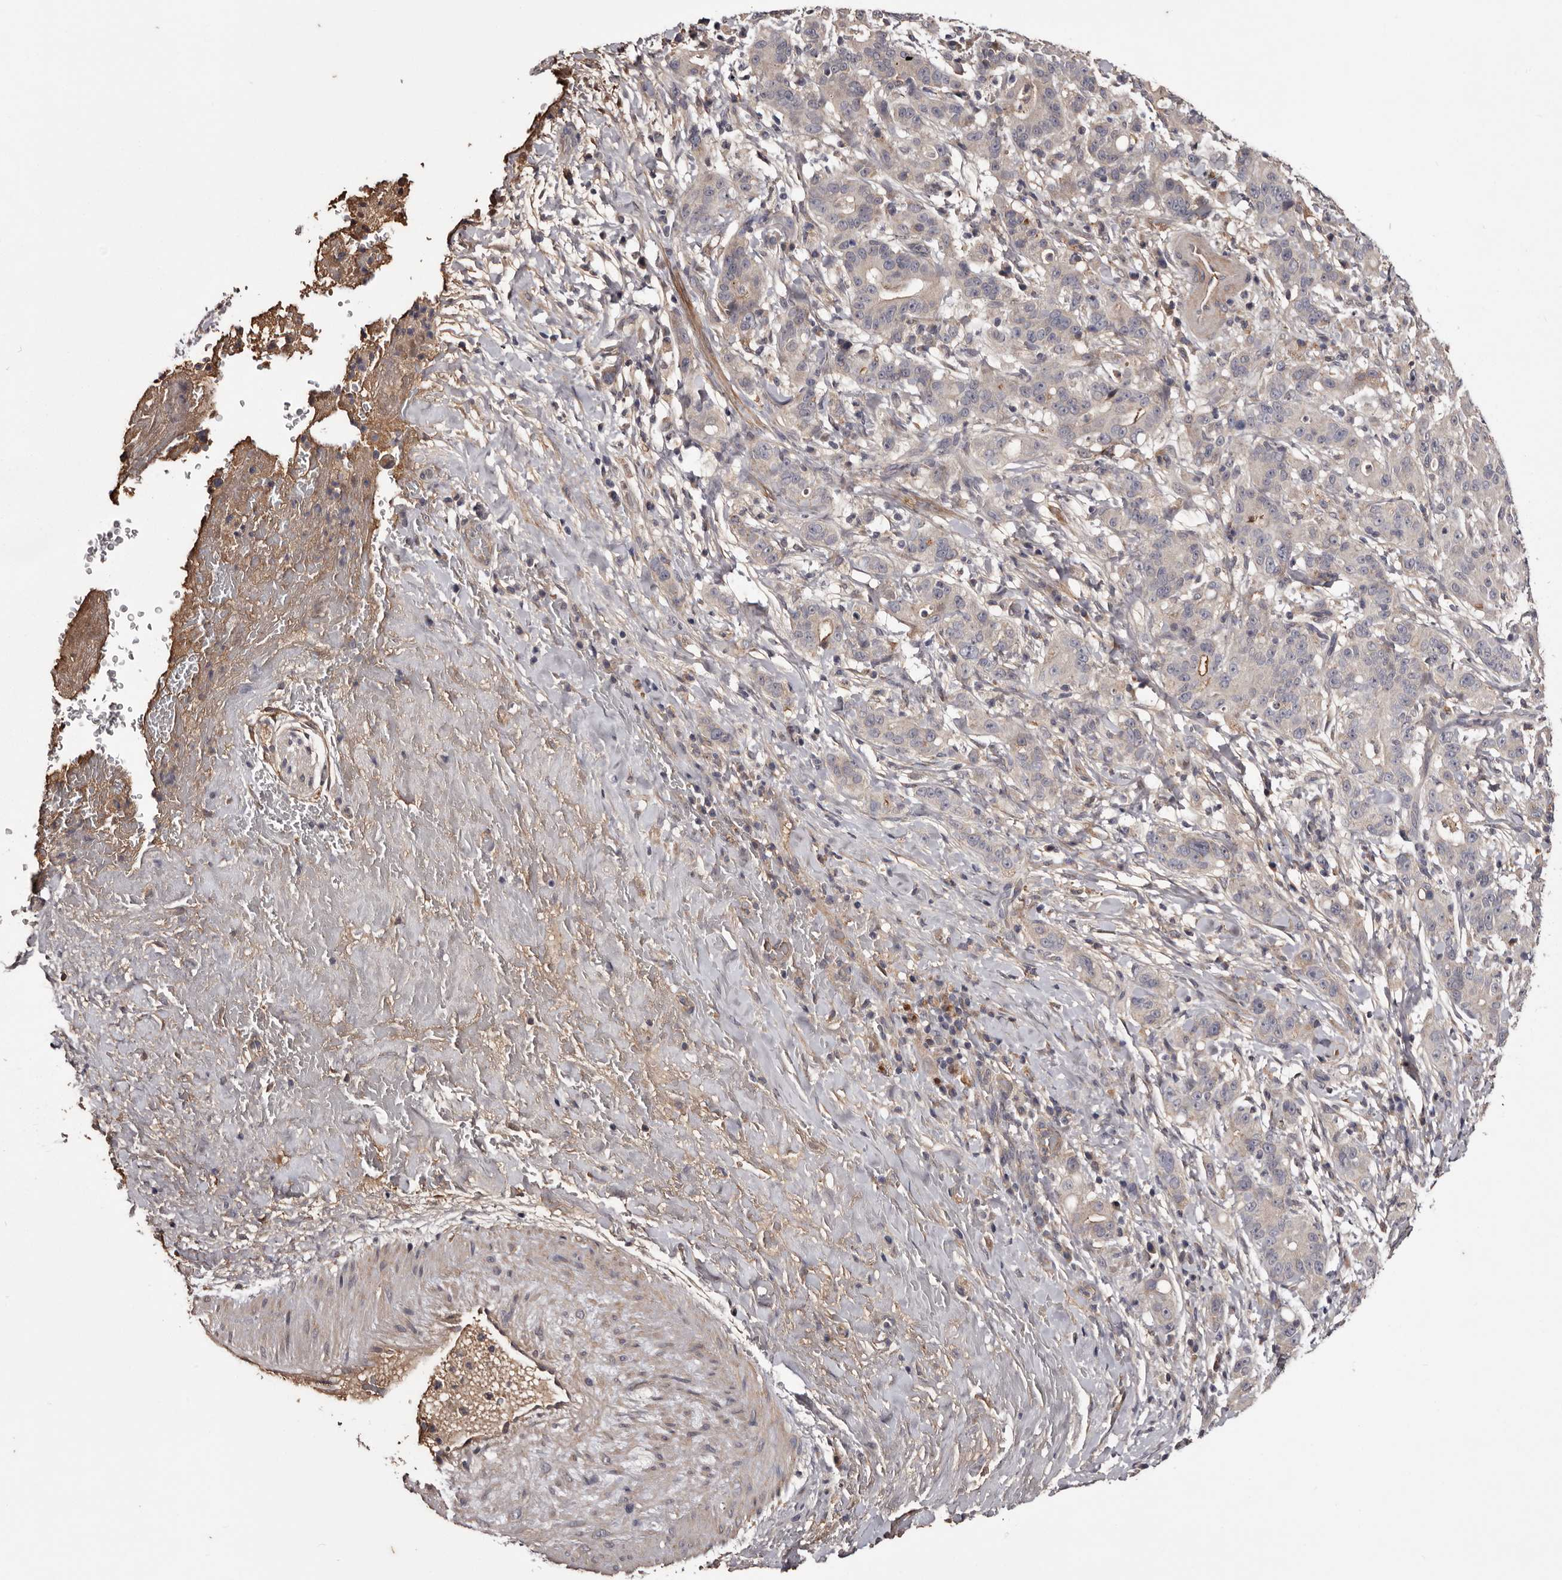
{"staining": {"intensity": "negative", "quantity": "none", "location": "none"}, "tissue": "liver cancer", "cell_type": "Tumor cells", "image_type": "cancer", "snomed": [{"axis": "morphology", "description": "Cholangiocarcinoma"}, {"axis": "topography", "description": "Liver"}], "caption": "Immunohistochemistry (IHC) of human liver cancer (cholangiocarcinoma) reveals no staining in tumor cells.", "gene": "CYP1B1", "patient": {"sex": "female", "age": 38}}